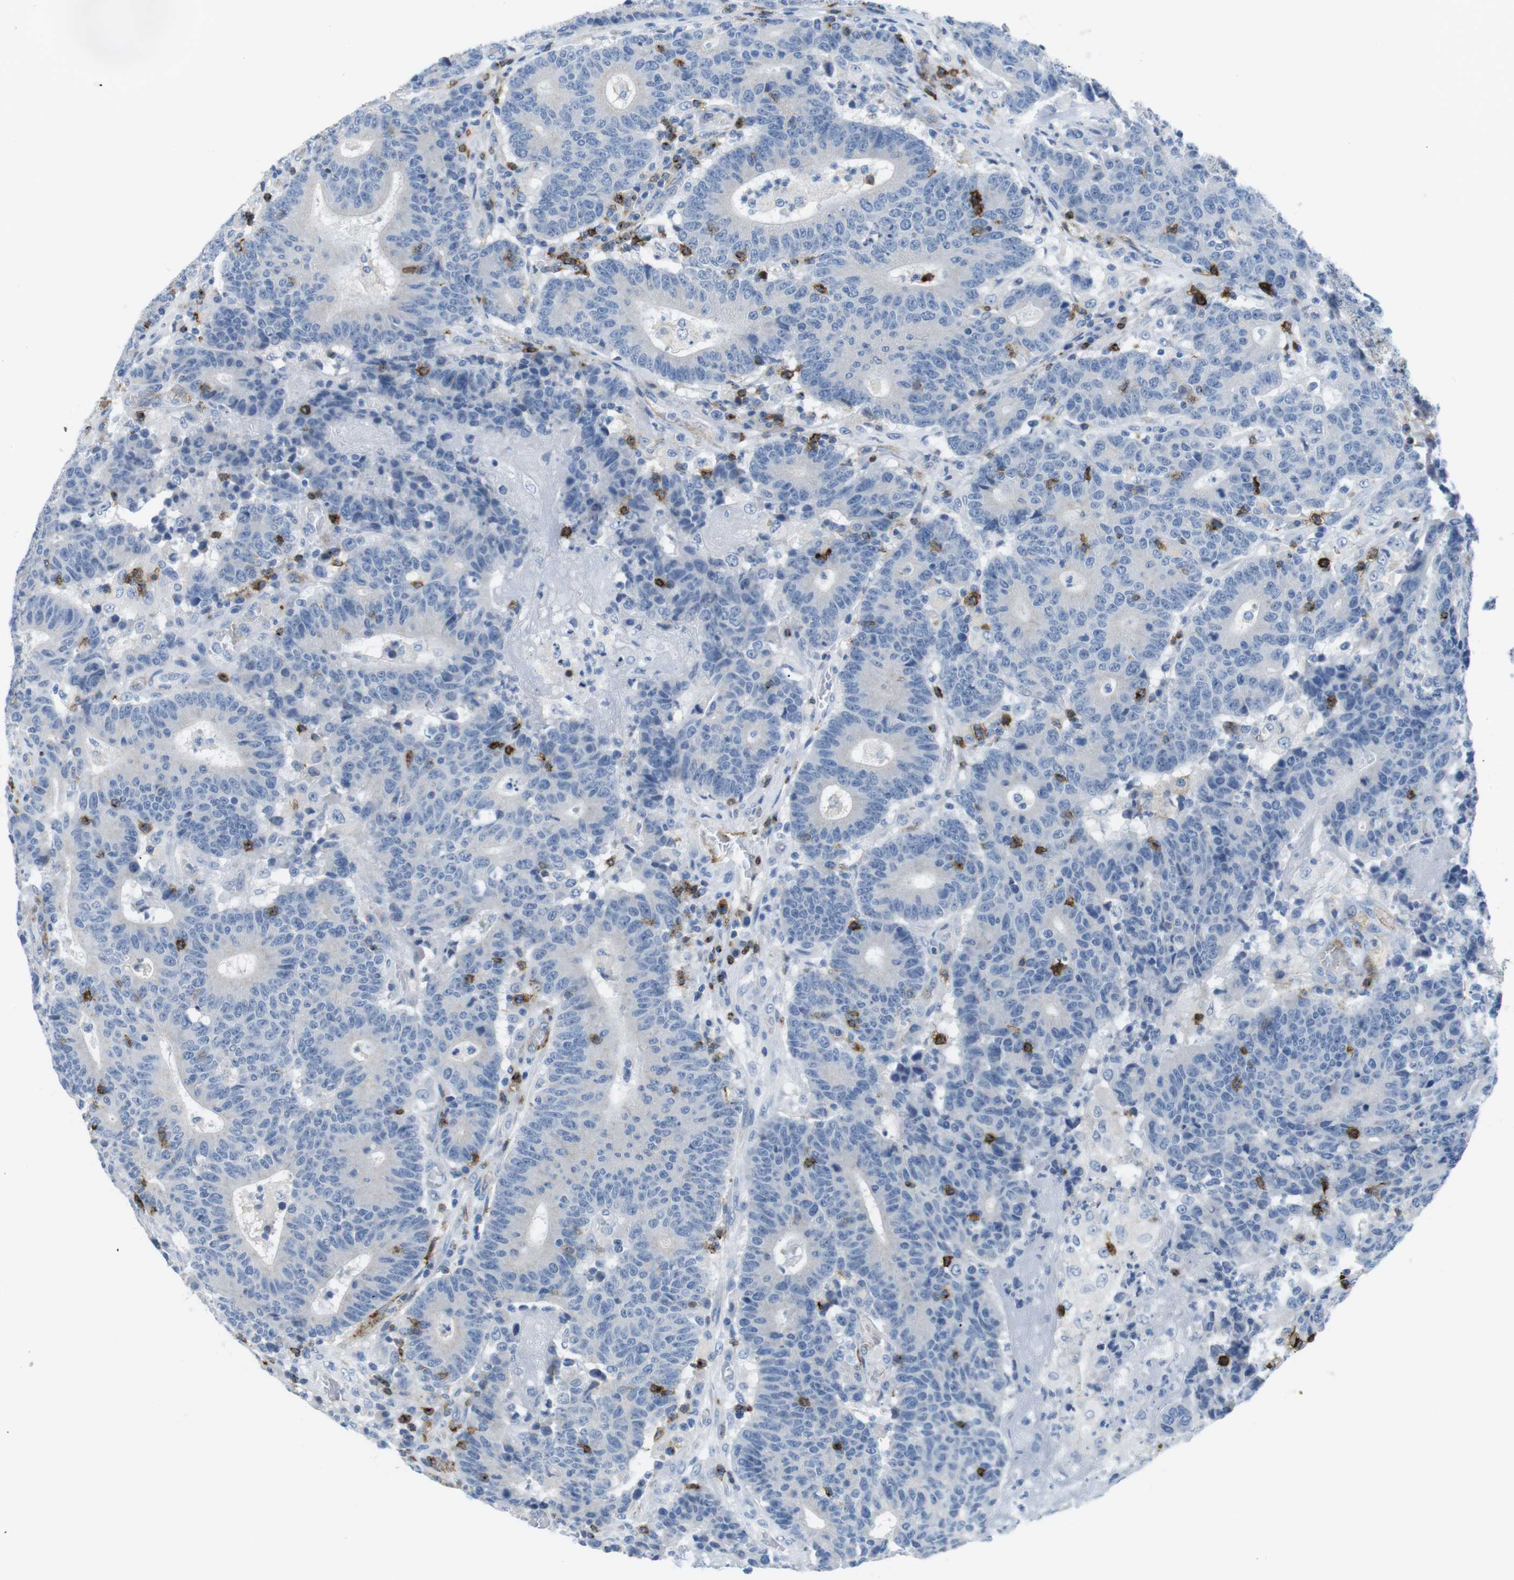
{"staining": {"intensity": "negative", "quantity": "none", "location": "none"}, "tissue": "colorectal cancer", "cell_type": "Tumor cells", "image_type": "cancer", "snomed": [{"axis": "morphology", "description": "Normal tissue, NOS"}, {"axis": "morphology", "description": "Adenocarcinoma, NOS"}, {"axis": "topography", "description": "Colon"}], "caption": "Colorectal cancer was stained to show a protein in brown. There is no significant expression in tumor cells.", "gene": "TNFRSF4", "patient": {"sex": "female", "age": 75}}